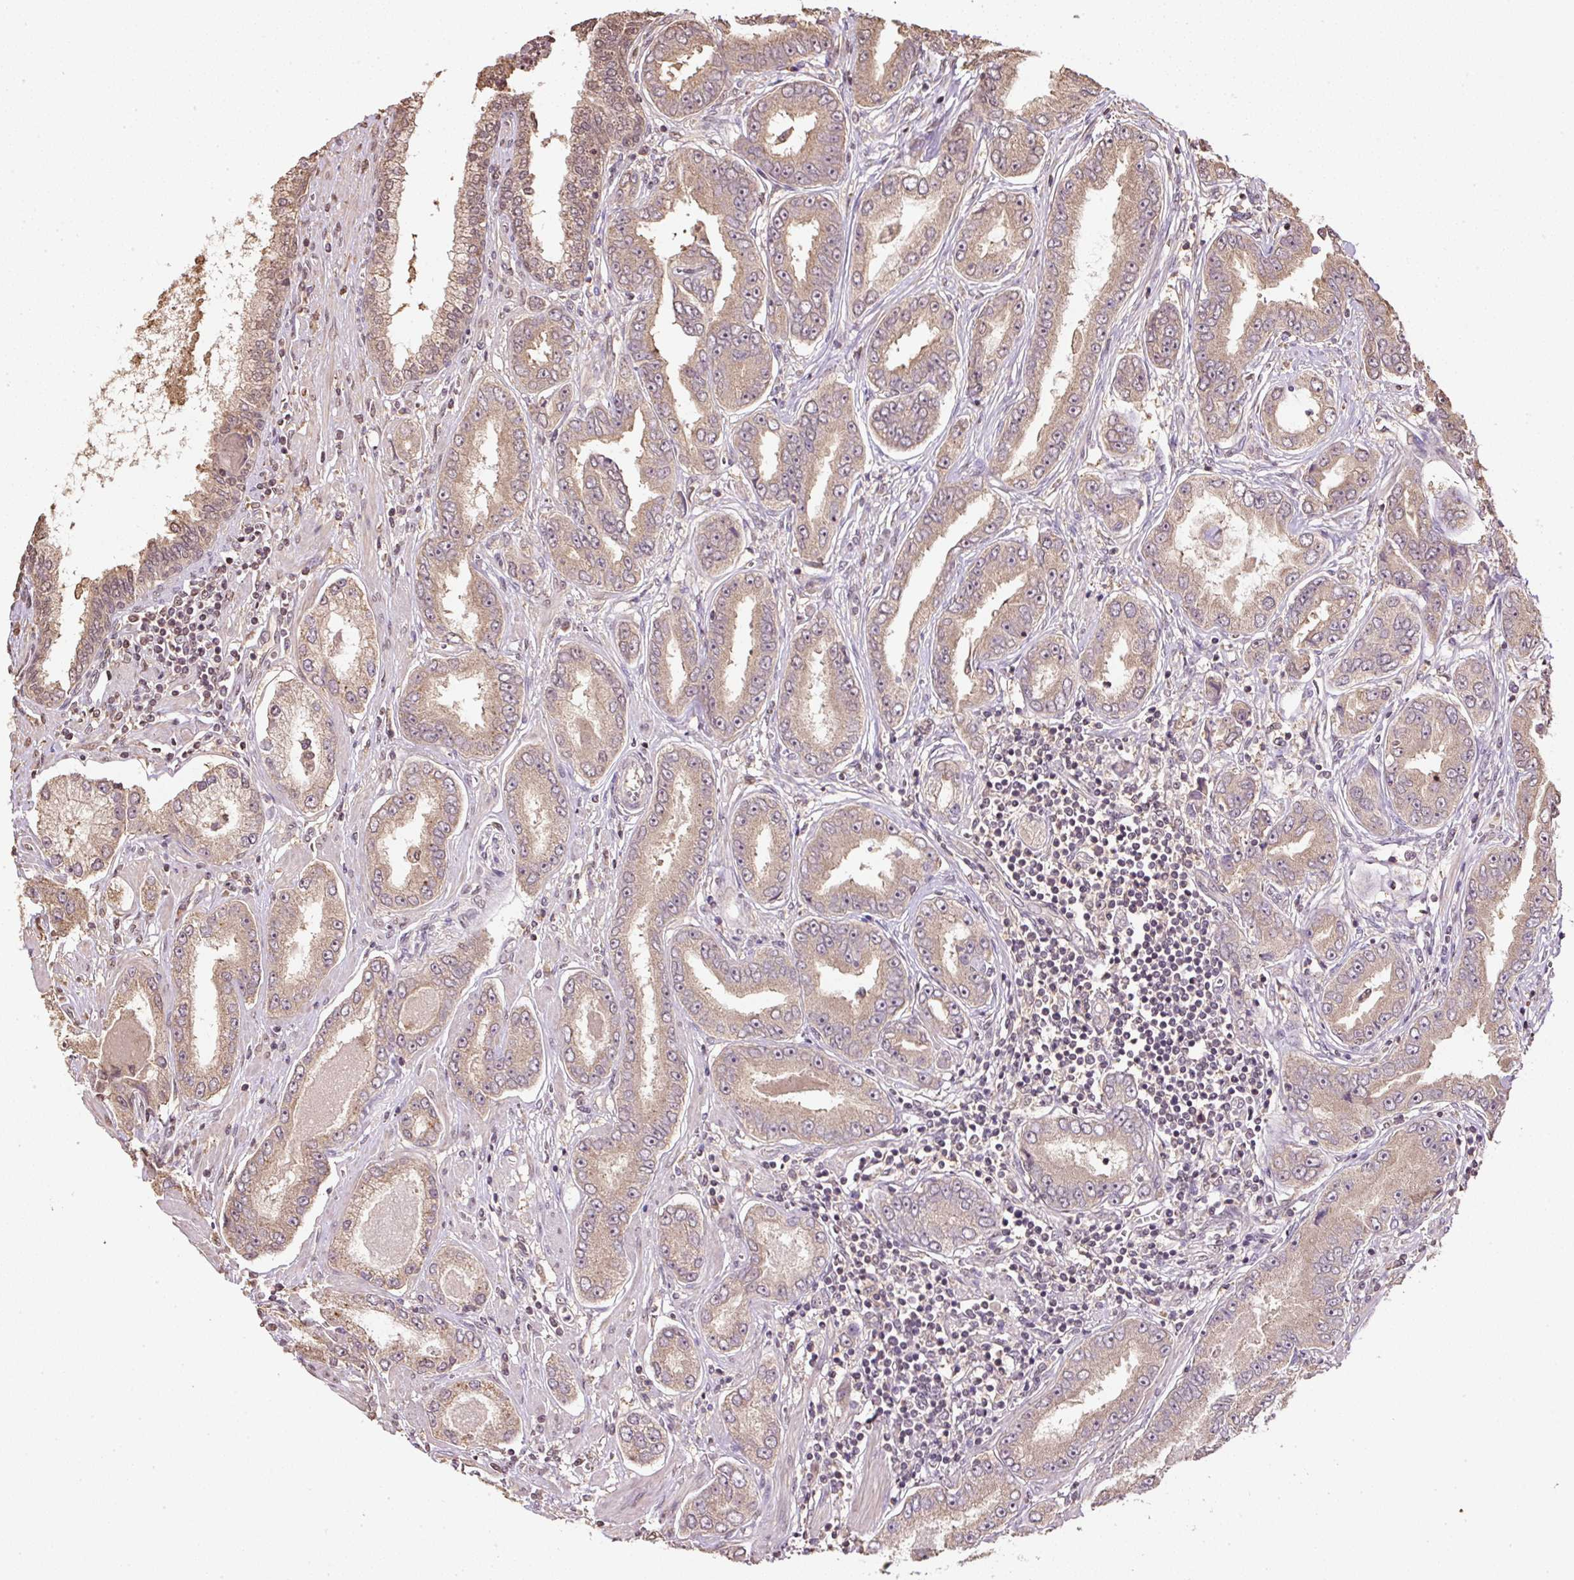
{"staining": {"intensity": "moderate", "quantity": ">75%", "location": "cytoplasmic/membranous"}, "tissue": "prostate cancer", "cell_type": "Tumor cells", "image_type": "cancer", "snomed": [{"axis": "morphology", "description": "Adenocarcinoma, High grade"}, {"axis": "topography", "description": "Prostate"}], "caption": "Tumor cells display moderate cytoplasmic/membranous staining in about >75% of cells in prostate cancer (high-grade adenocarcinoma).", "gene": "TMEM170B", "patient": {"sex": "male", "age": 72}}